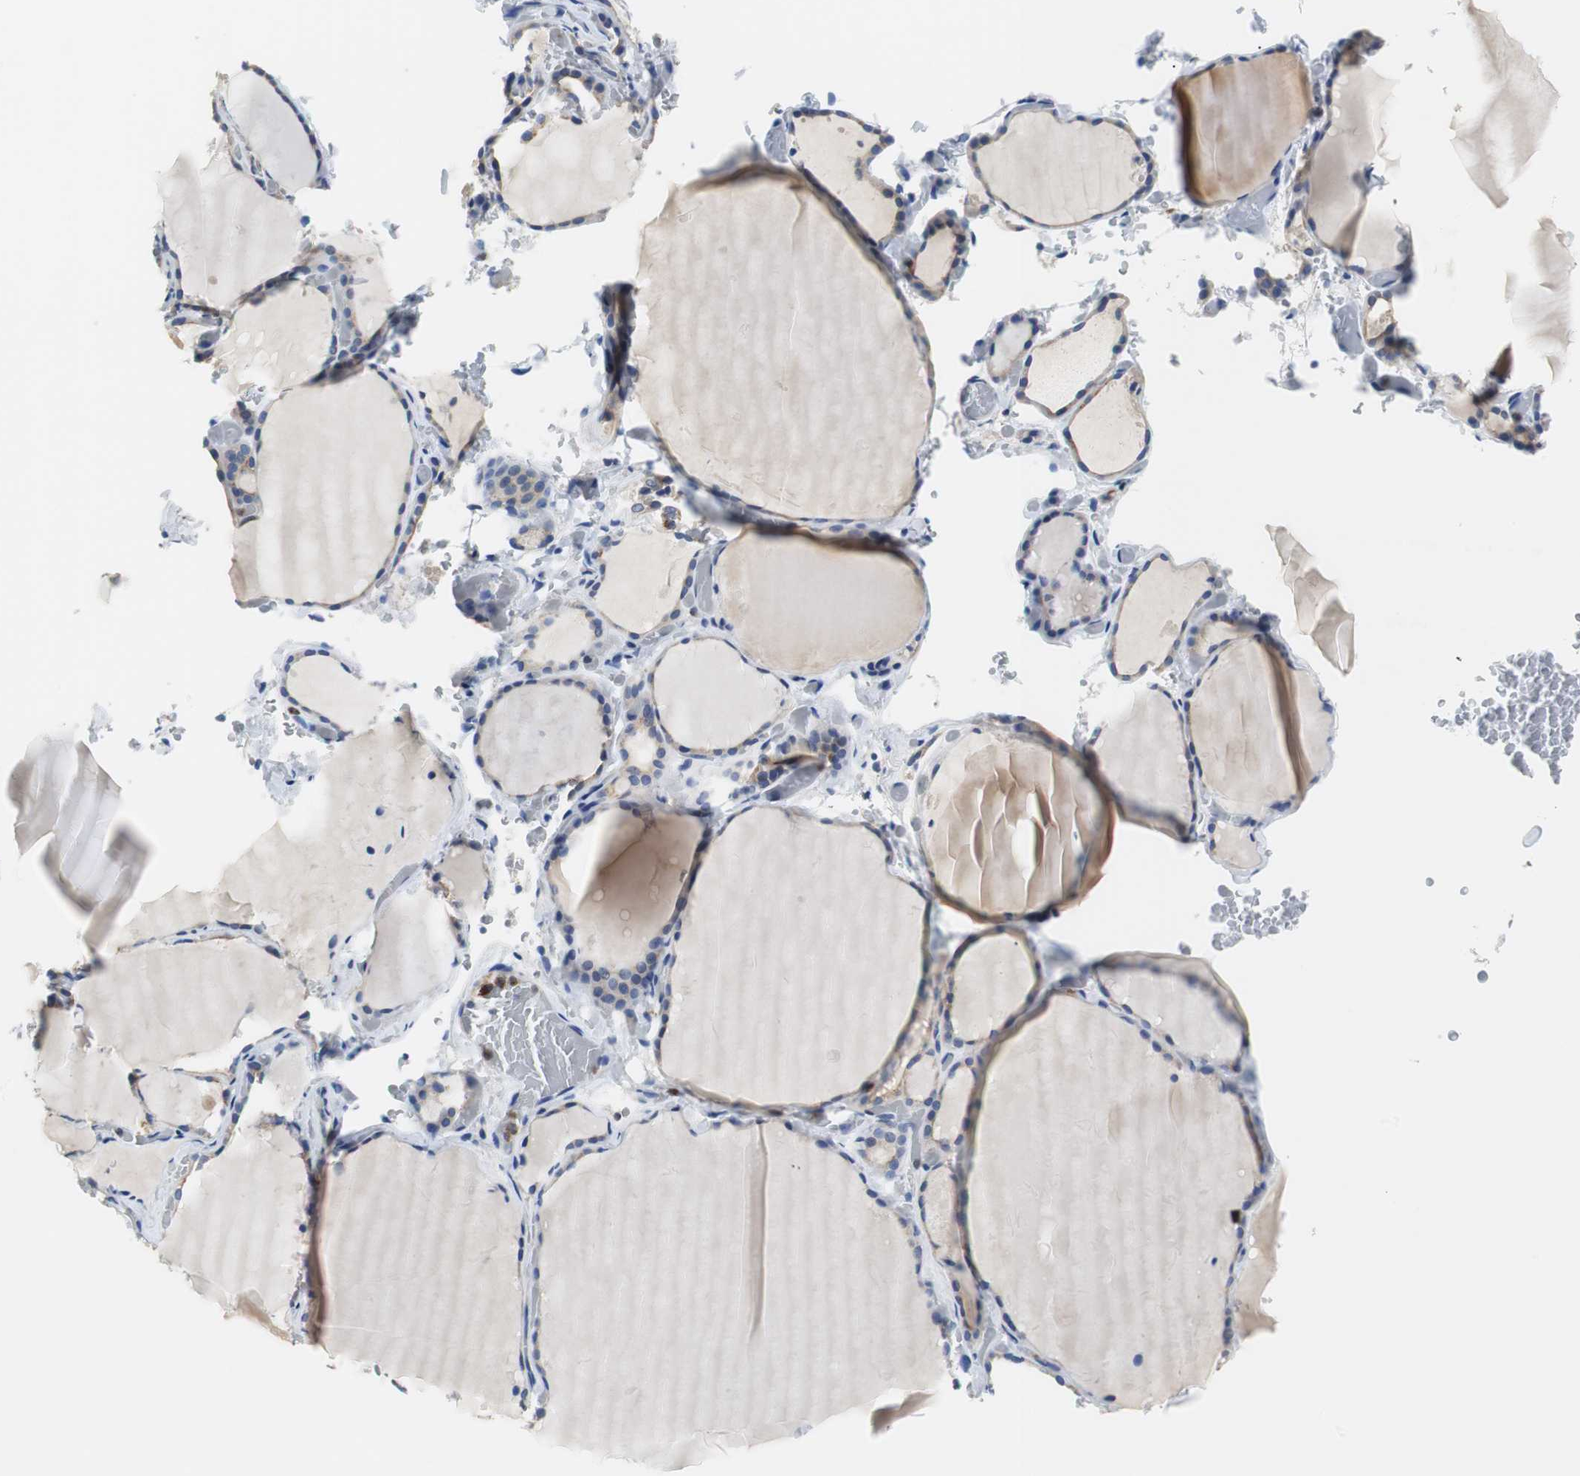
{"staining": {"intensity": "weak", "quantity": "25%-75%", "location": "cytoplasmic/membranous"}, "tissue": "thyroid gland", "cell_type": "Glandular cells", "image_type": "normal", "snomed": [{"axis": "morphology", "description": "Normal tissue, NOS"}, {"axis": "topography", "description": "Thyroid gland"}], "caption": "Thyroid gland stained with IHC reveals weak cytoplasmic/membranous positivity in about 25%-75% of glandular cells.", "gene": "VAMP8", "patient": {"sex": "female", "age": 22}}